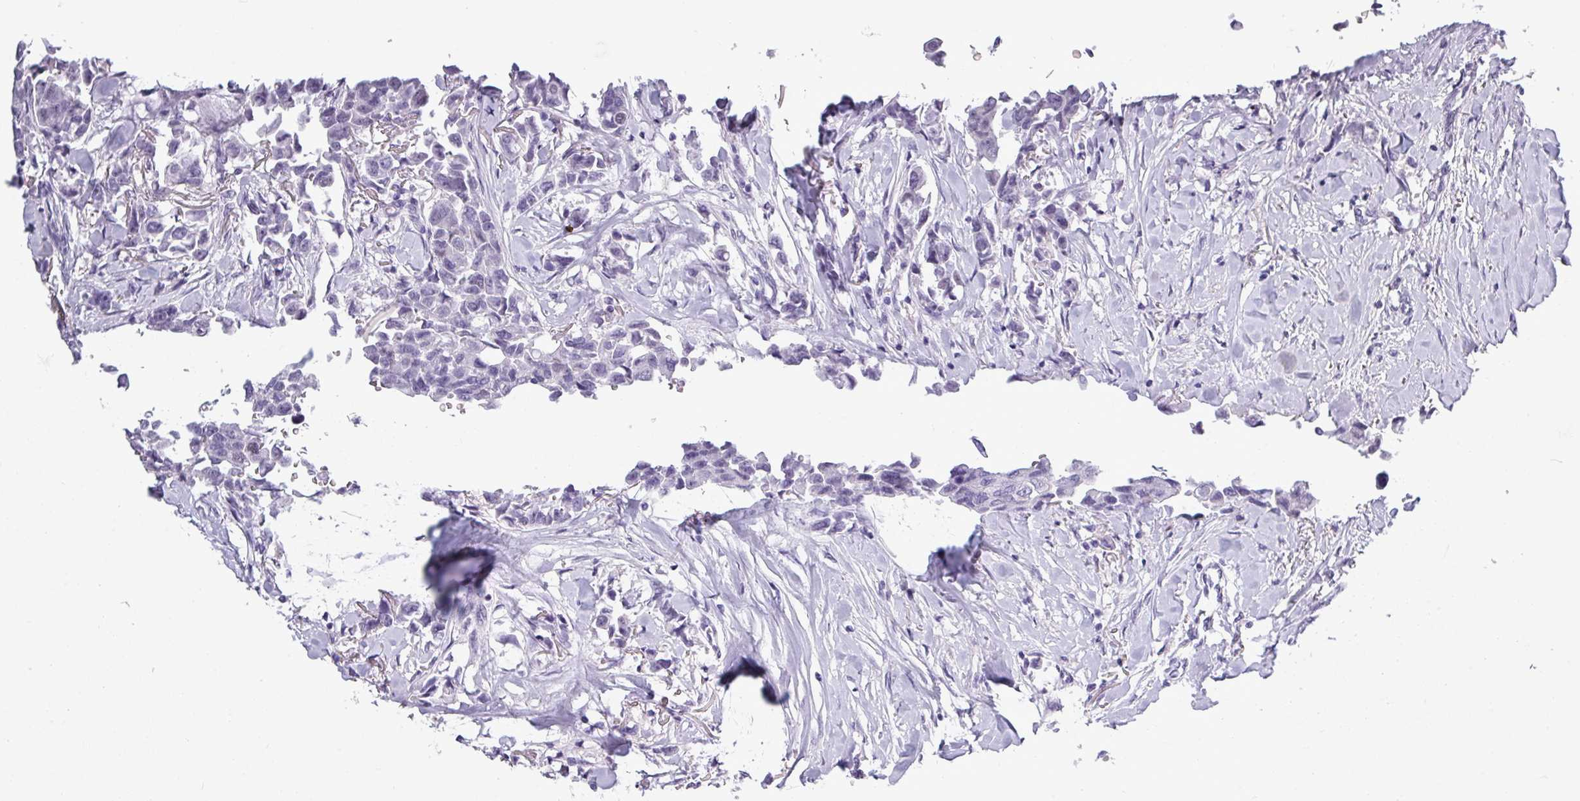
{"staining": {"intensity": "negative", "quantity": "none", "location": "none"}, "tissue": "breast cancer", "cell_type": "Tumor cells", "image_type": "cancer", "snomed": [{"axis": "morphology", "description": "Duct carcinoma"}, {"axis": "topography", "description": "Breast"}], "caption": "This is an IHC image of human breast cancer (invasive ductal carcinoma). There is no positivity in tumor cells.", "gene": "SRGAP1", "patient": {"sex": "female", "age": 80}}